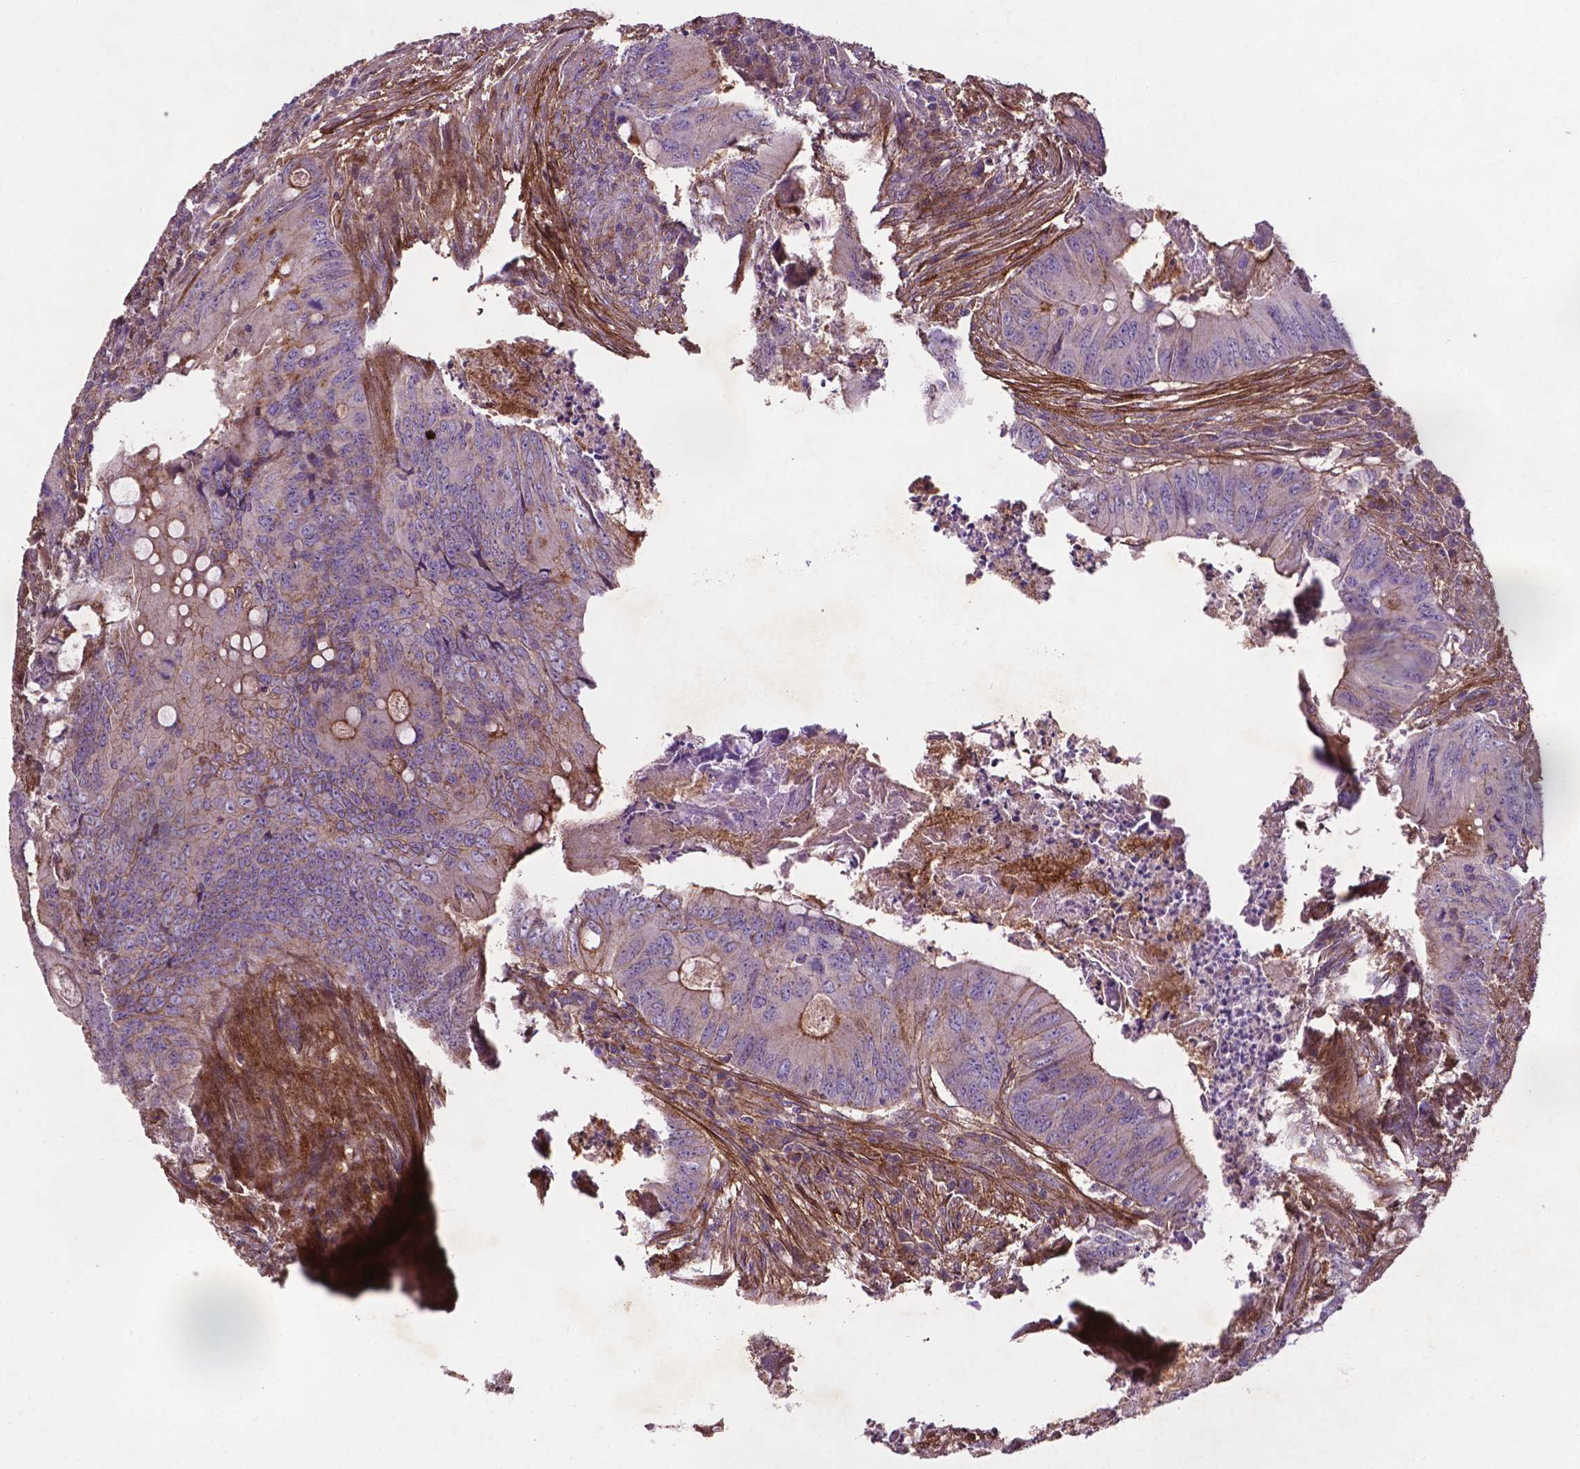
{"staining": {"intensity": "weak", "quantity": "<25%", "location": "cytoplasmic/membranous"}, "tissue": "colorectal cancer", "cell_type": "Tumor cells", "image_type": "cancer", "snomed": [{"axis": "morphology", "description": "Adenocarcinoma, NOS"}, {"axis": "topography", "description": "Colon"}], "caption": "Immunohistochemical staining of human colorectal cancer (adenocarcinoma) displays no significant staining in tumor cells. (DAB (3,3'-diaminobenzidine) immunohistochemistry (IHC) visualized using brightfield microscopy, high magnification).", "gene": "RRAS", "patient": {"sex": "female", "age": 74}}